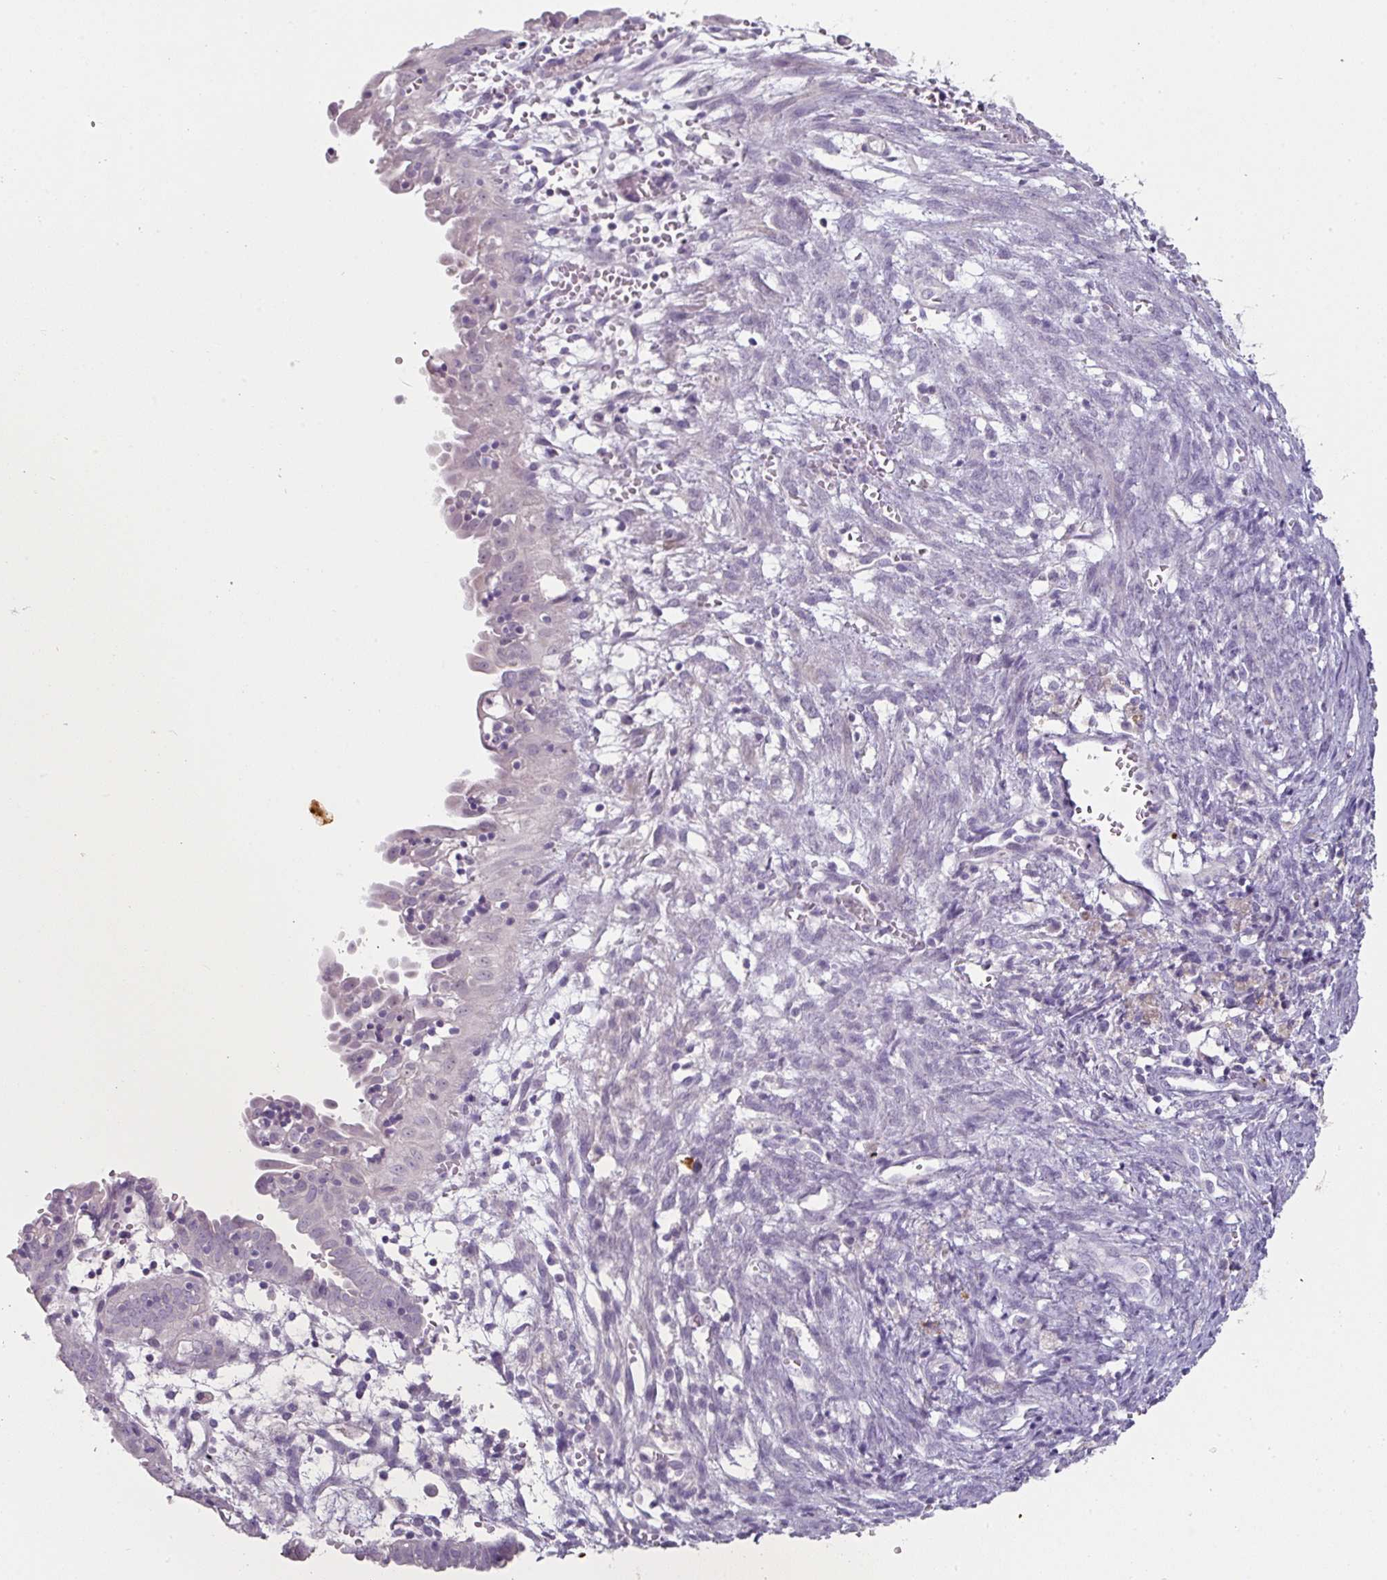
{"staining": {"intensity": "negative", "quantity": "none", "location": "none"}, "tissue": "endometrial cancer", "cell_type": "Tumor cells", "image_type": "cancer", "snomed": [{"axis": "morphology", "description": "Adenocarcinoma, NOS"}, {"axis": "topography", "description": "Endometrium"}], "caption": "An immunohistochemistry (IHC) micrograph of endometrial cancer is shown. There is no staining in tumor cells of endometrial cancer.", "gene": "FHAD1", "patient": {"sex": "female", "age": 79}}